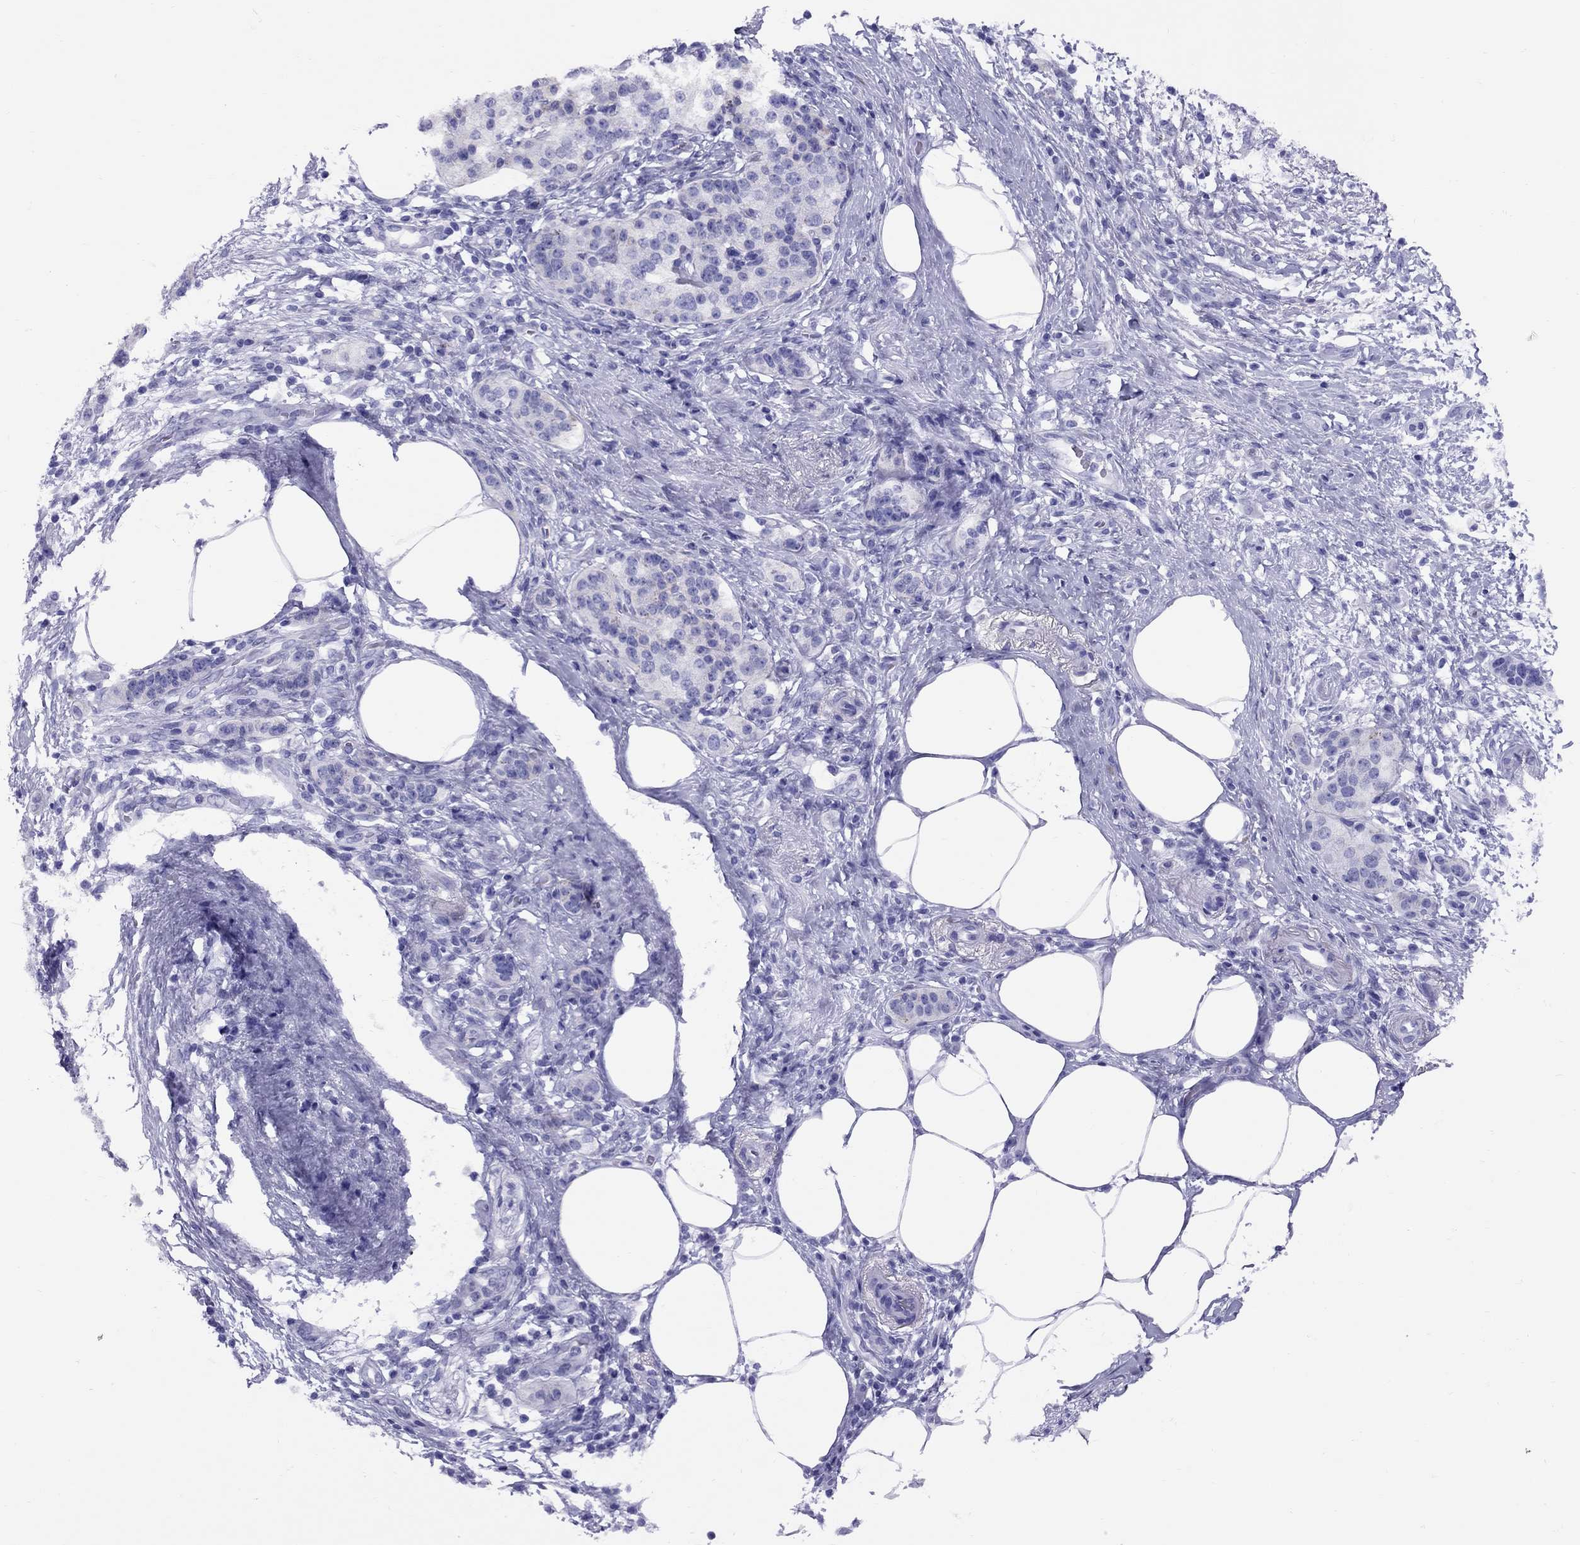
{"staining": {"intensity": "negative", "quantity": "none", "location": "none"}, "tissue": "pancreatic cancer", "cell_type": "Tumor cells", "image_type": "cancer", "snomed": [{"axis": "morphology", "description": "Adenocarcinoma, NOS"}, {"axis": "topography", "description": "Pancreas"}], "caption": "Image shows no significant protein staining in tumor cells of pancreatic cancer. (Stains: DAB (3,3'-diaminobenzidine) immunohistochemistry with hematoxylin counter stain, Microscopy: brightfield microscopy at high magnification).", "gene": "AVPR1B", "patient": {"sex": "female", "age": 72}}